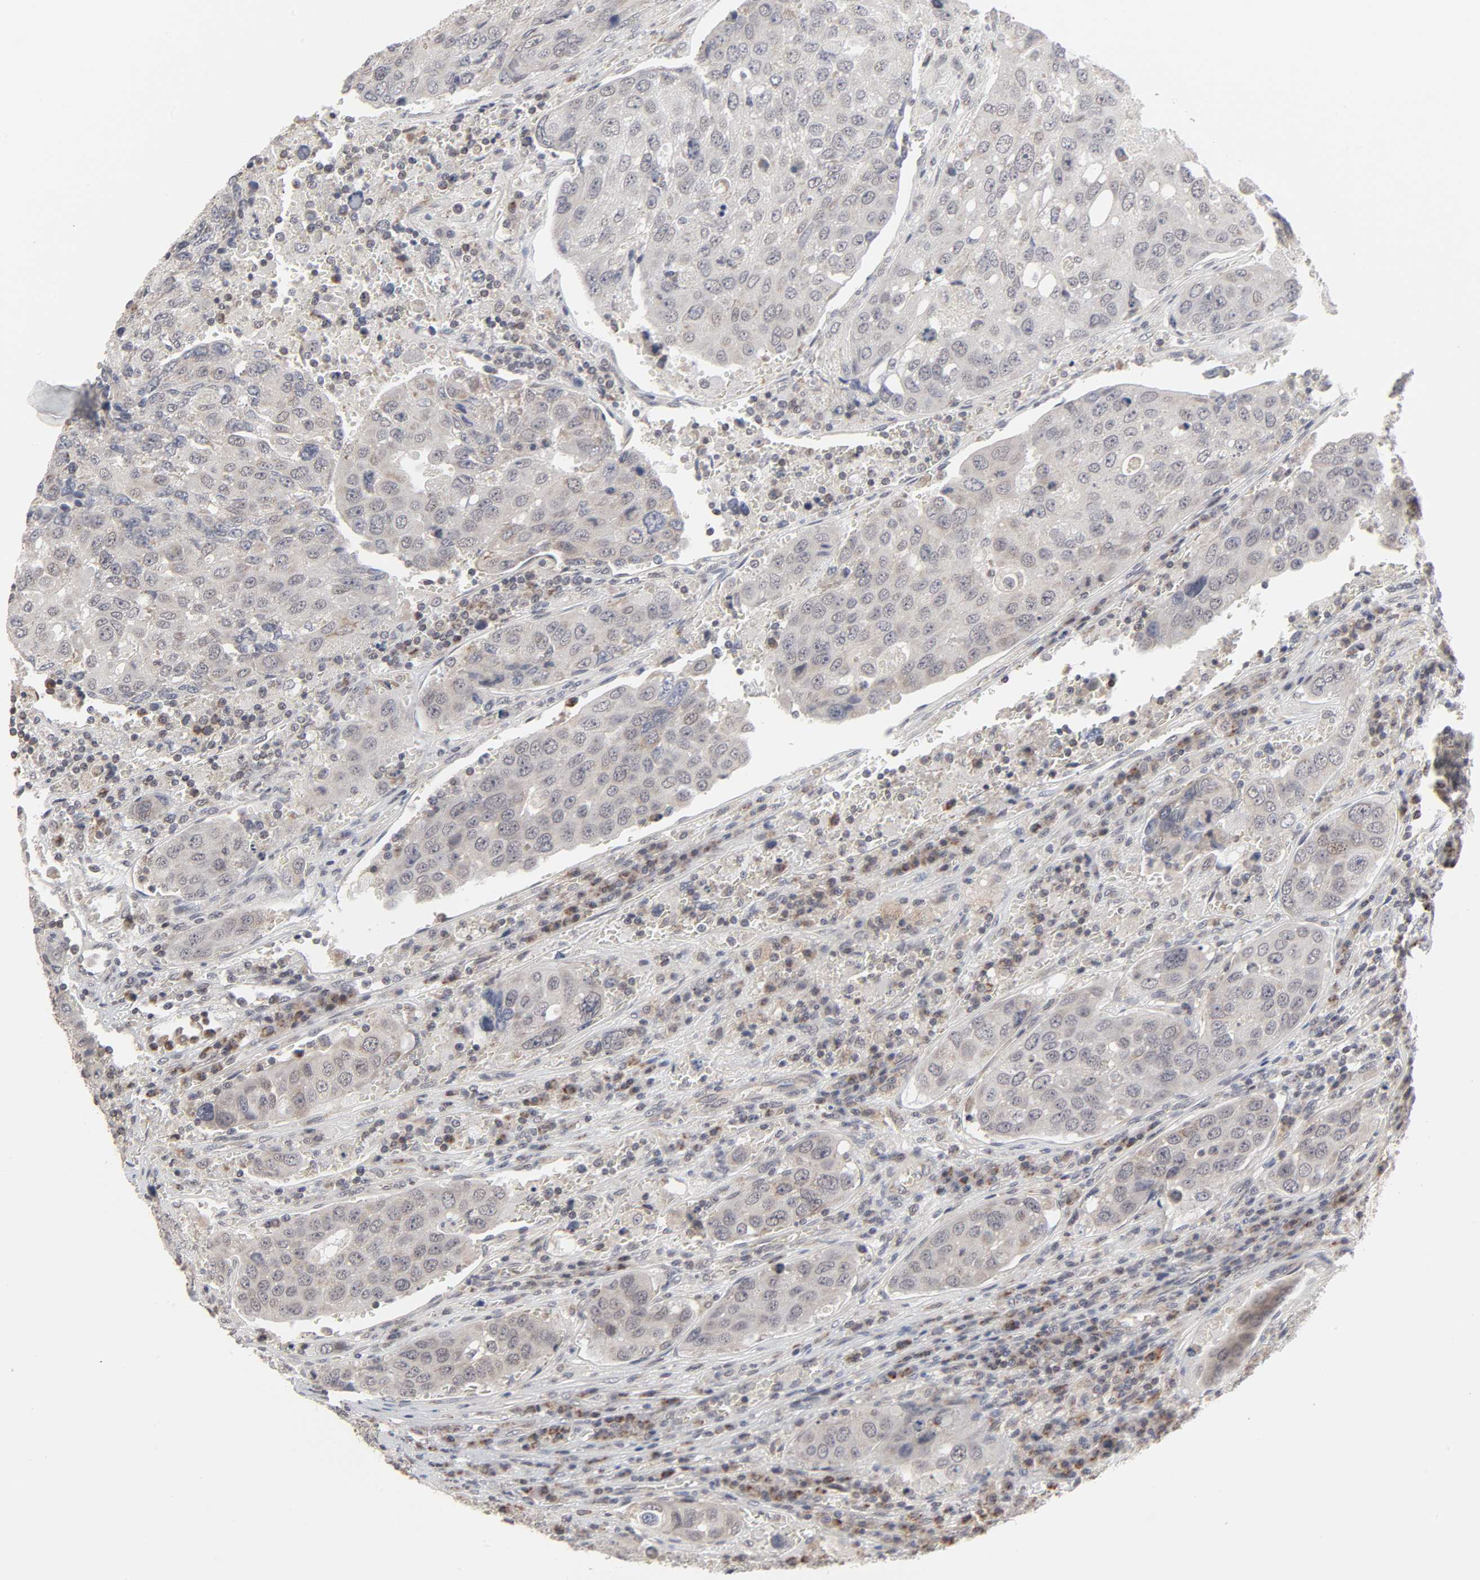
{"staining": {"intensity": "weak", "quantity": "<25%", "location": "cytoplasmic/membranous"}, "tissue": "urothelial cancer", "cell_type": "Tumor cells", "image_type": "cancer", "snomed": [{"axis": "morphology", "description": "Urothelial carcinoma, High grade"}, {"axis": "topography", "description": "Lymph node"}, {"axis": "topography", "description": "Urinary bladder"}], "caption": "Immunohistochemical staining of human urothelial carcinoma (high-grade) exhibits no significant positivity in tumor cells.", "gene": "AUH", "patient": {"sex": "male", "age": 51}}